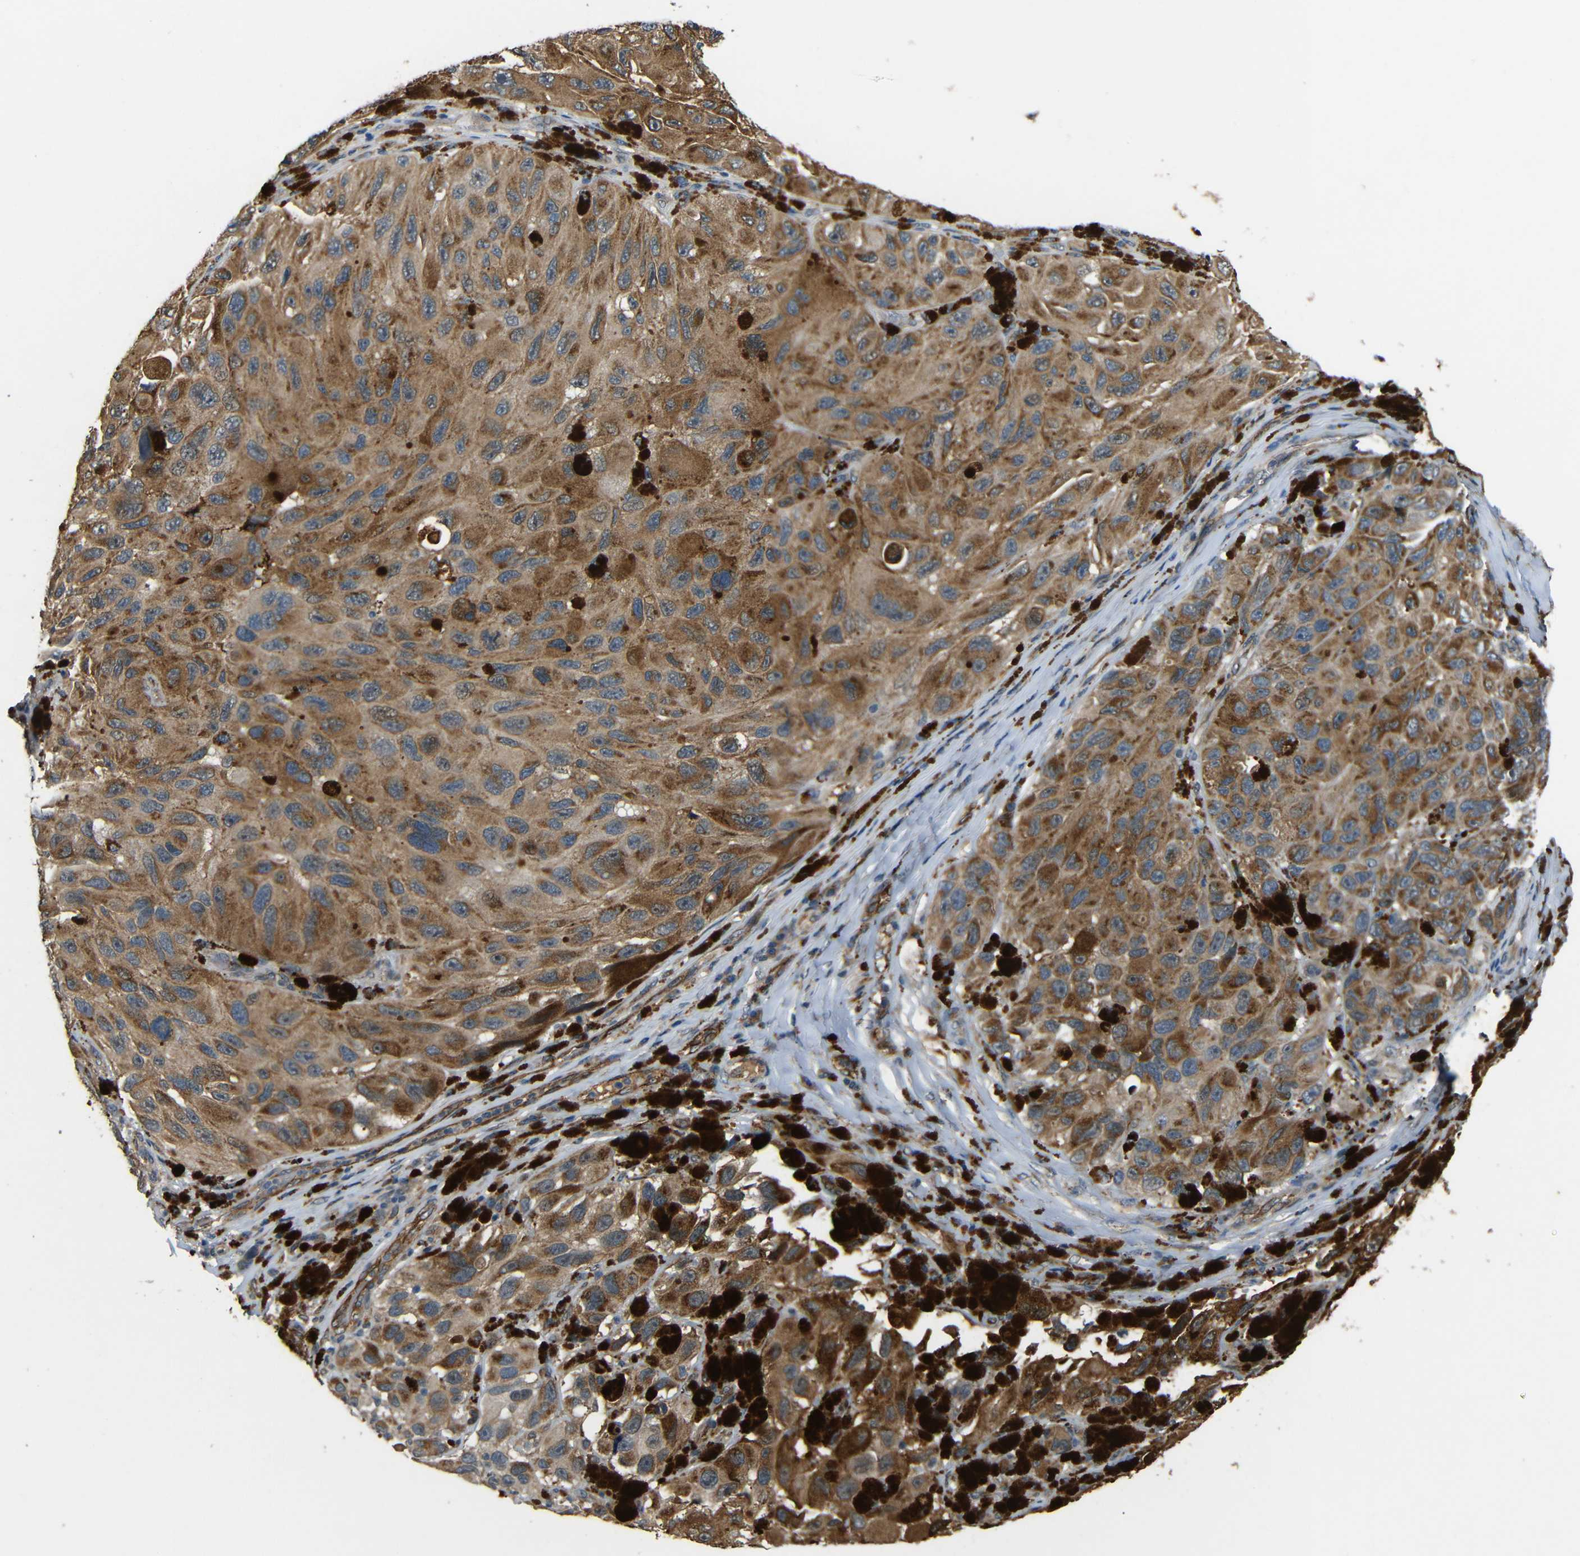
{"staining": {"intensity": "moderate", "quantity": ">75%", "location": "cytoplasmic/membranous"}, "tissue": "melanoma", "cell_type": "Tumor cells", "image_type": "cancer", "snomed": [{"axis": "morphology", "description": "Malignant melanoma, NOS"}, {"axis": "topography", "description": "Skin"}], "caption": "Immunohistochemistry image of malignant melanoma stained for a protein (brown), which shows medium levels of moderate cytoplasmic/membranous staining in approximately >75% of tumor cells.", "gene": "ATP7A", "patient": {"sex": "female", "age": 73}}